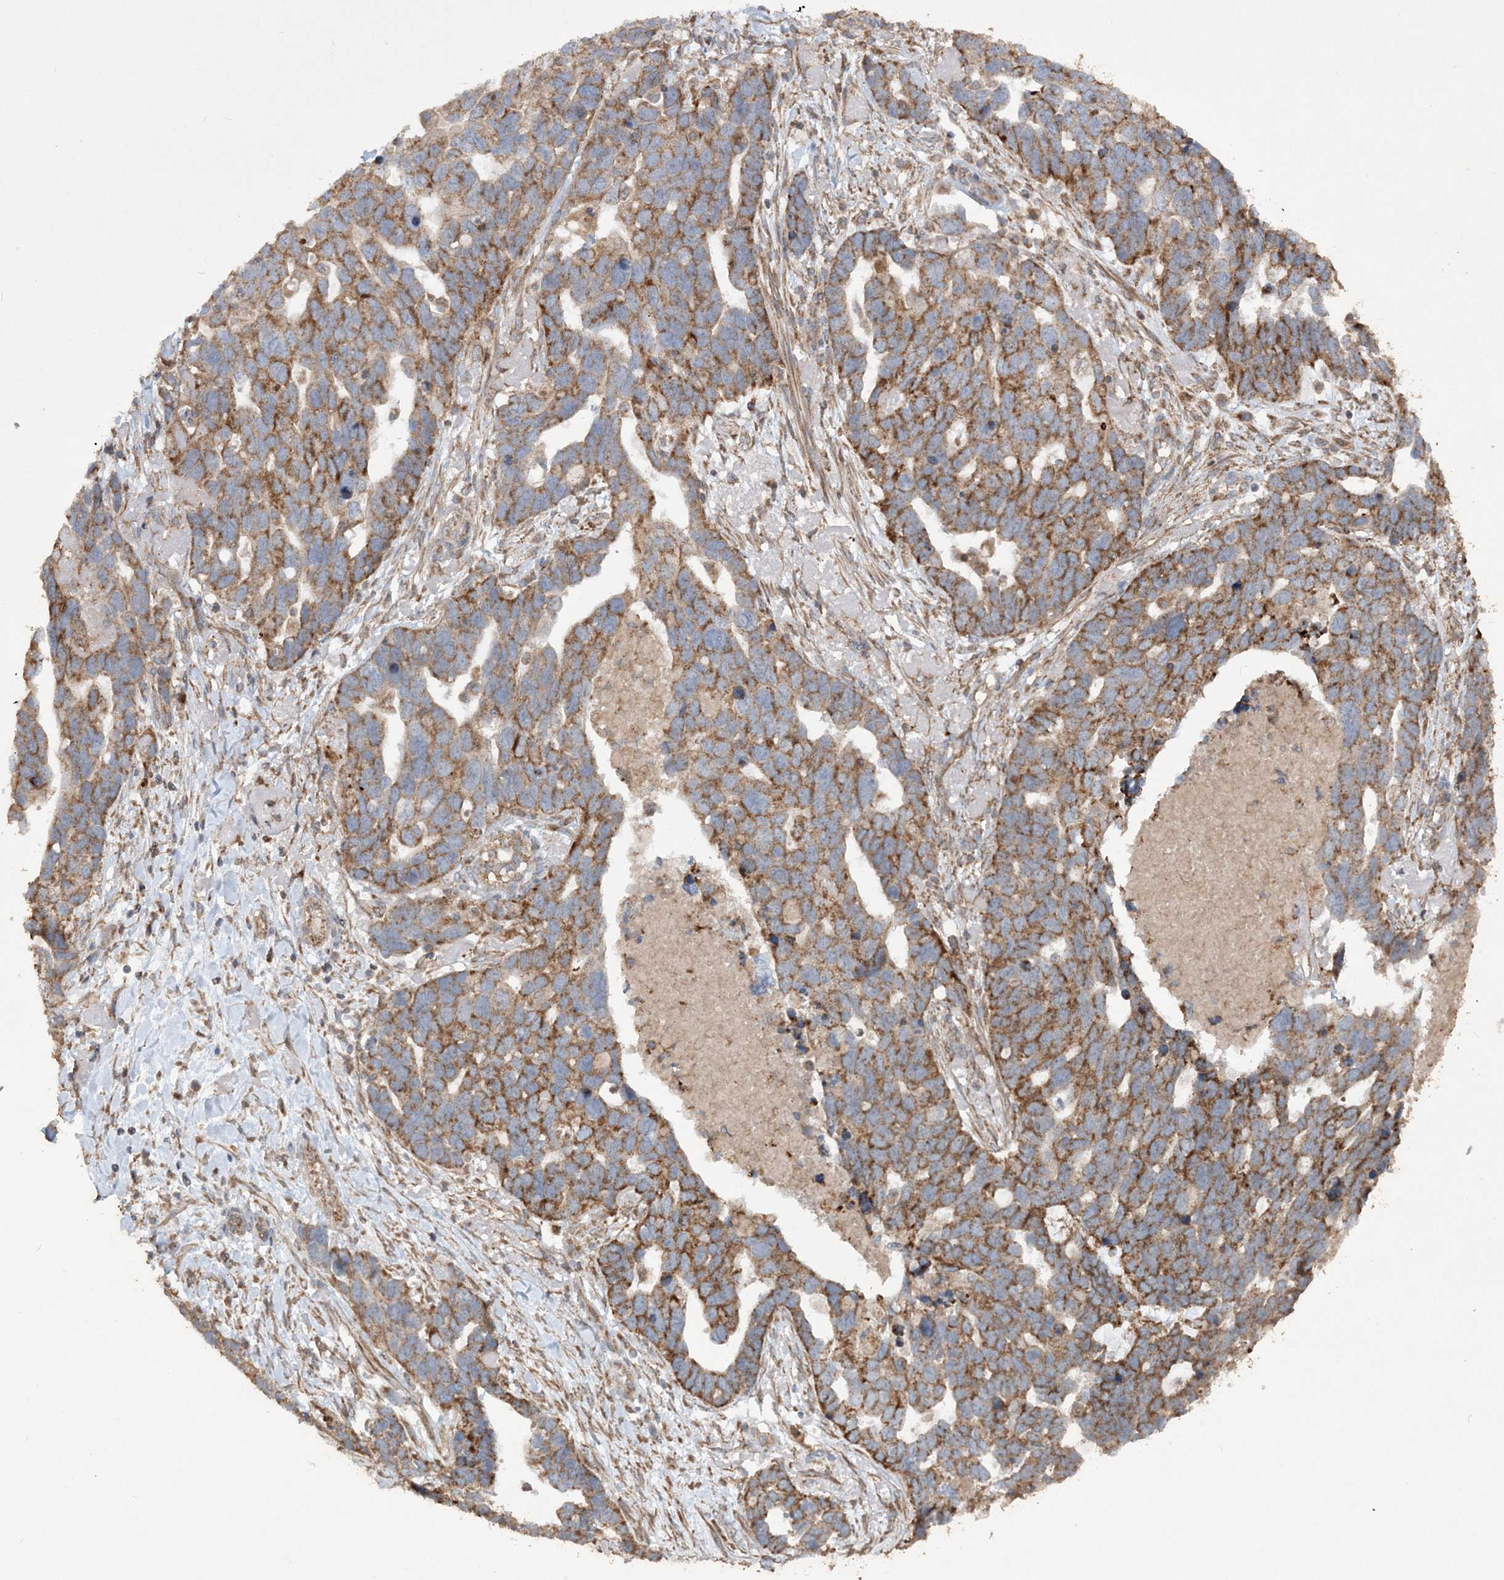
{"staining": {"intensity": "strong", "quantity": ">75%", "location": "cytoplasmic/membranous"}, "tissue": "ovarian cancer", "cell_type": "Tumor cells", "image_type": "cancer", "snomed": [{"axis": "morphology", "description": "Cystadenocarcinoma, serous, NOS"}, {"axis": "topography", "description": "Ovary"}], "caption": "Serous cystadenocarcinoma (ovarian) stained for a protein demonstrates strong cytoplasmic/membranous positivity in tumor cells. The staining is performed using DAB brown chromogen to label protein expression. The nuclei are counter-stained blue using hematoxylin.", "gene": "TTC7A", "patient": {"sex": "female", "age": 54}}